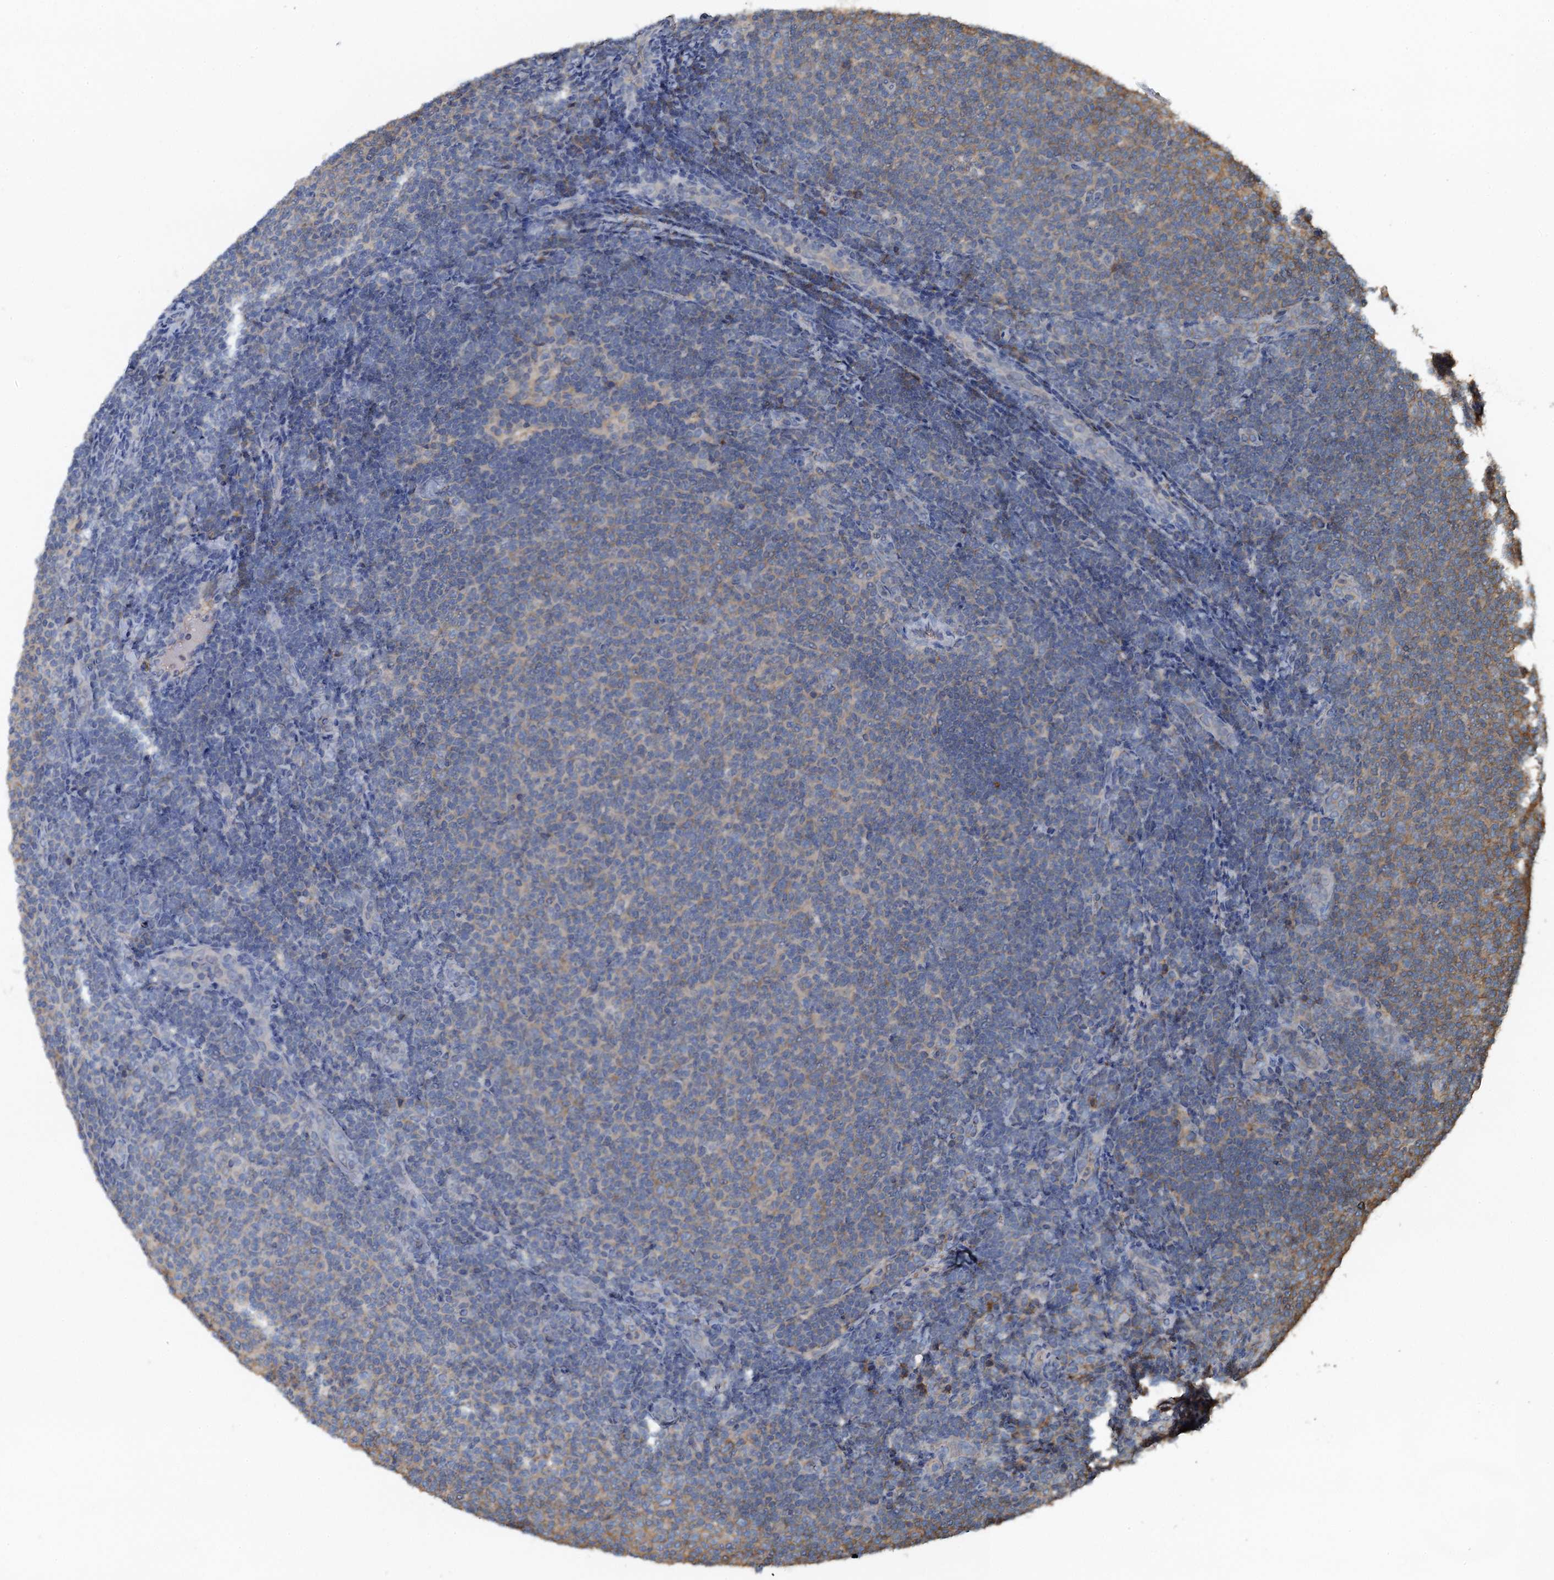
{"staining": {"intensity": "negative", "quantity": "none", "location": "none"}, "tissue": "lymphoma", "cell_type": "Tumor cells", "image_type": "cancer", "snomed": [{"axis": "morphology", "description": "Malignant lymphoma, non-Hodgkin's type, Low grade"}, {"axis": "topography", "description": "Lymph node"}], "caption": "The image demonstrates no significant positivity in tumor cells of low-grade malignant lymphoma, non-Hodgkin's type.", "gene": "LSM14B", "patient": {"sex": "male", "age": 66}}